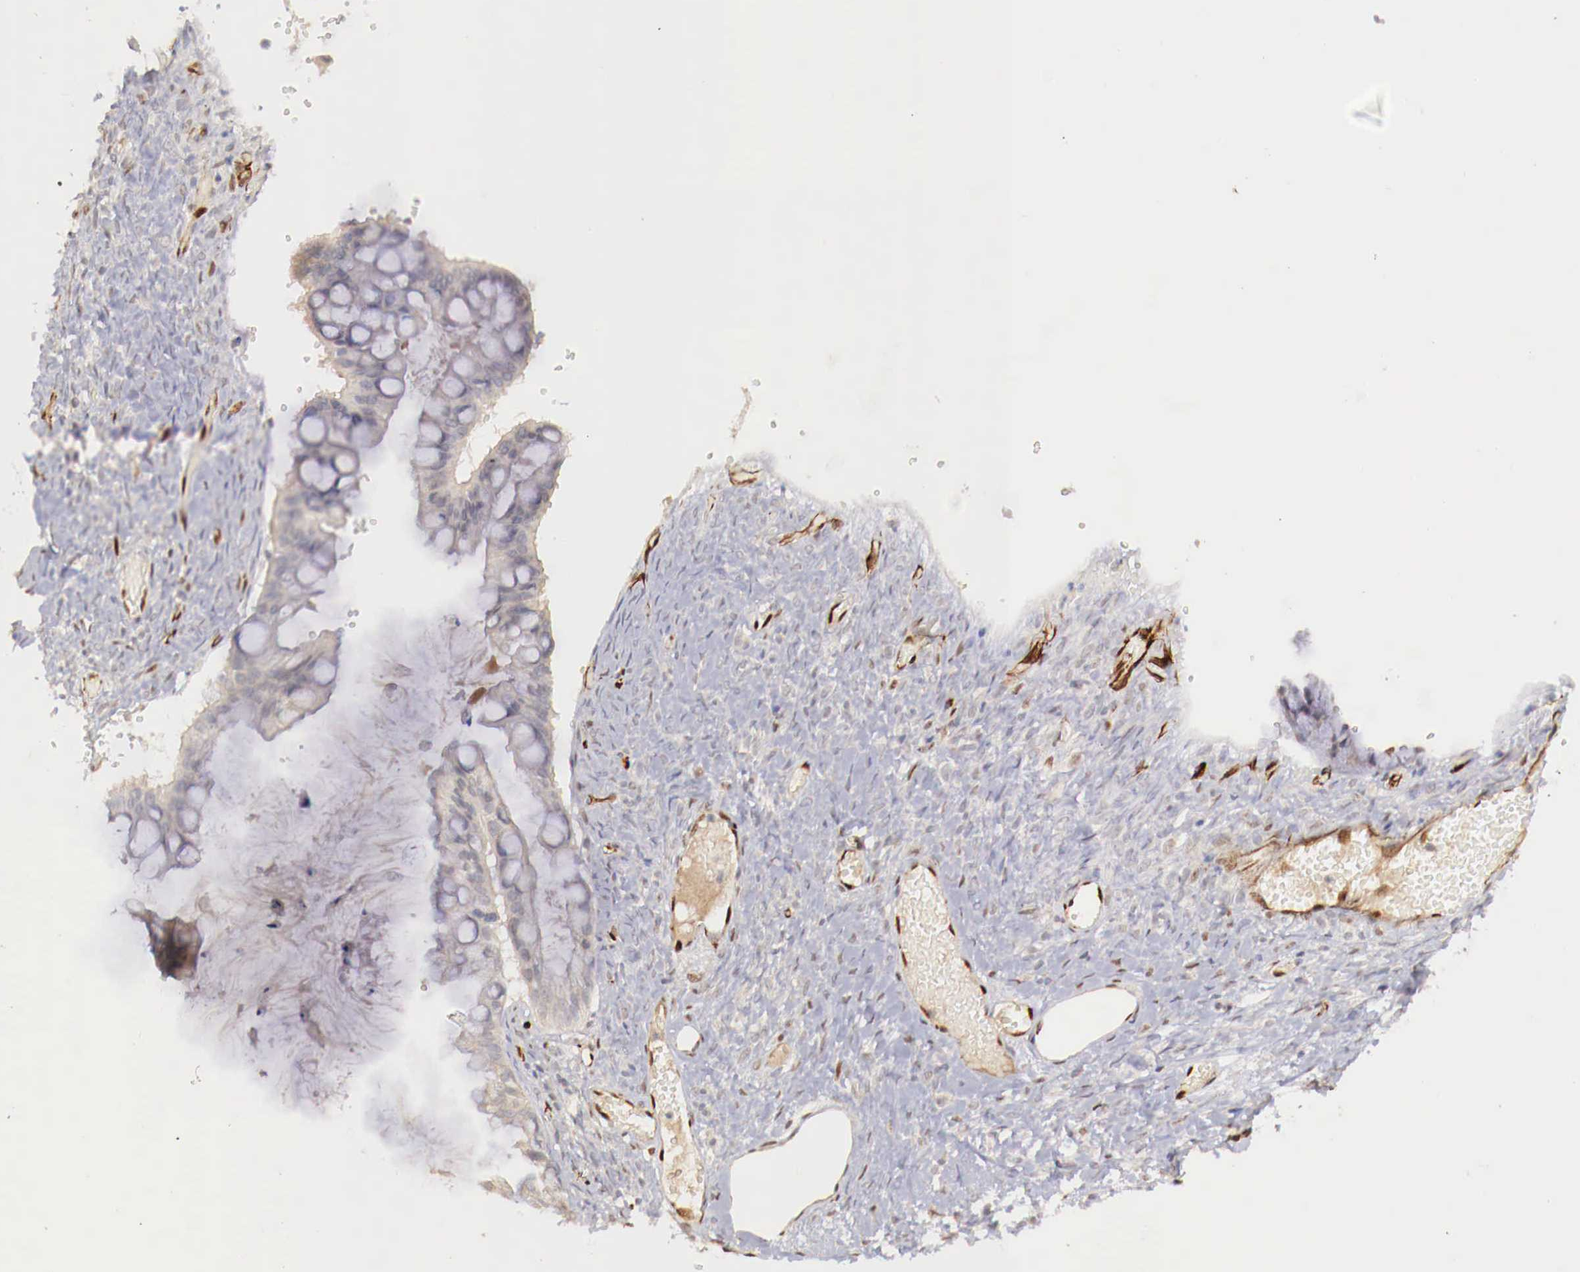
{"staining": {"intensity": "negative", "quantity": "none", "location": "none"}, "tissue": "ovarian cancer", "cell_type": "Tumor cells", "image_type": "cancer", "snomed": [{"axis": "morphology", "description": "Cystadenocarcinoma, mucinous, NOS"}, {"axis": "topography", "description": "Ovary"}], "caption": "This is an IHC micrograph of human ovarian cancer. There is no expression in tumor cells.", "gene": "WT1", "patient": {"sex": "female", "age": 57}}